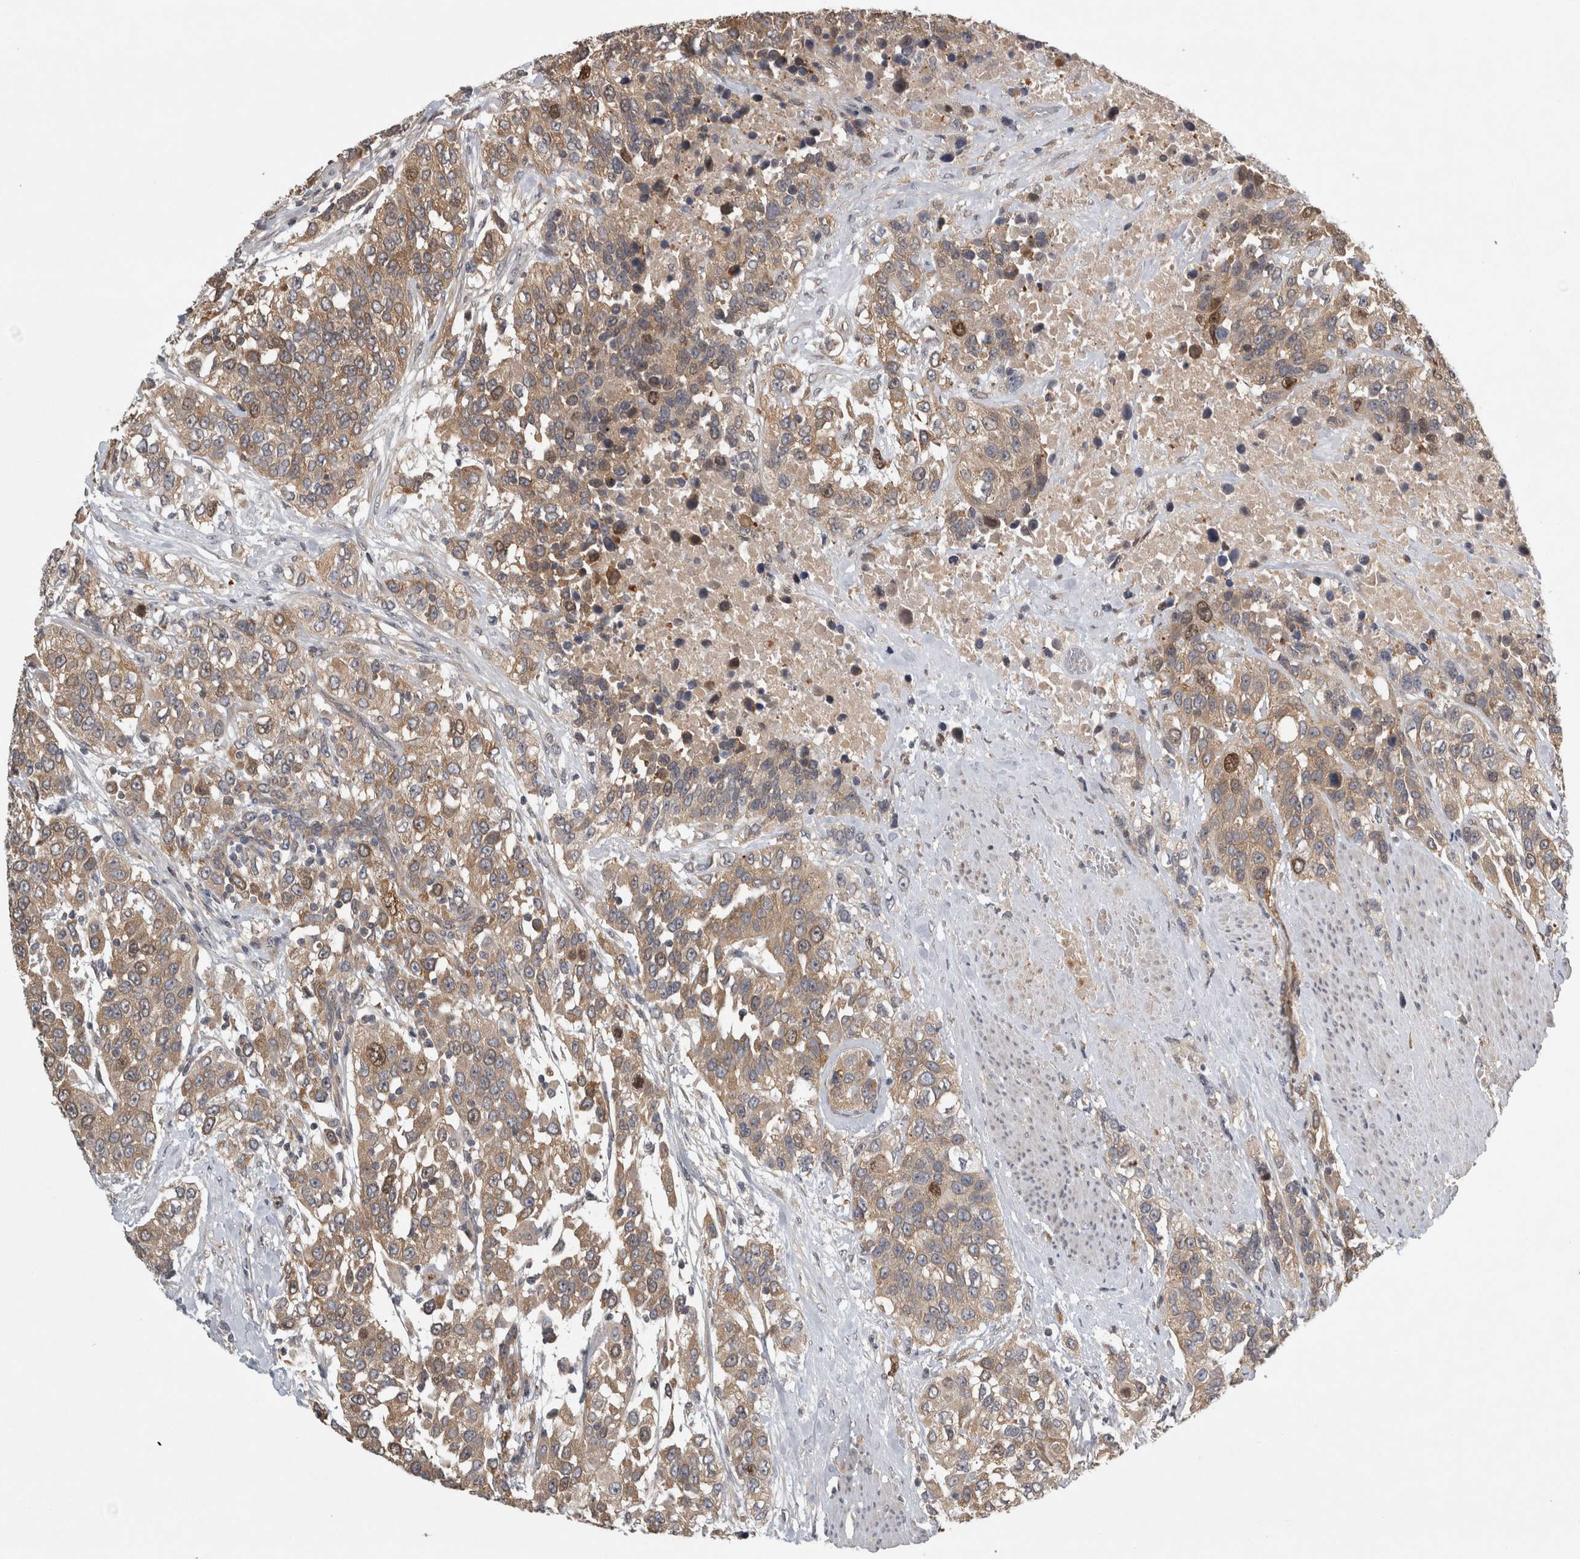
{"staining": {"intensity": "weak", "quantity": ">75%", "location": "cytoplasmic/membranous"}, "tissue": "urothelial cancer", "cell_type": "Tumor cells", "image_type": "cancer", "snomed": [{"axis": "morphology", "description": "Urothelial carcinoma, High grade"}, {"axis": "topography", "description": "Urinary bladder"}], "caption": "An immunohistochemistry micrograph of tumor tissue is shown. Protein staining in brown shows weak cytoplasmic/membranous positivity in urothelial cancer within tumor cells. Immunohistochemistry stains the protein of interest in brown and the nuclei are stained blue.", "gene": "TRMT61B", "patient": {"sex": "female", "age": 80}}